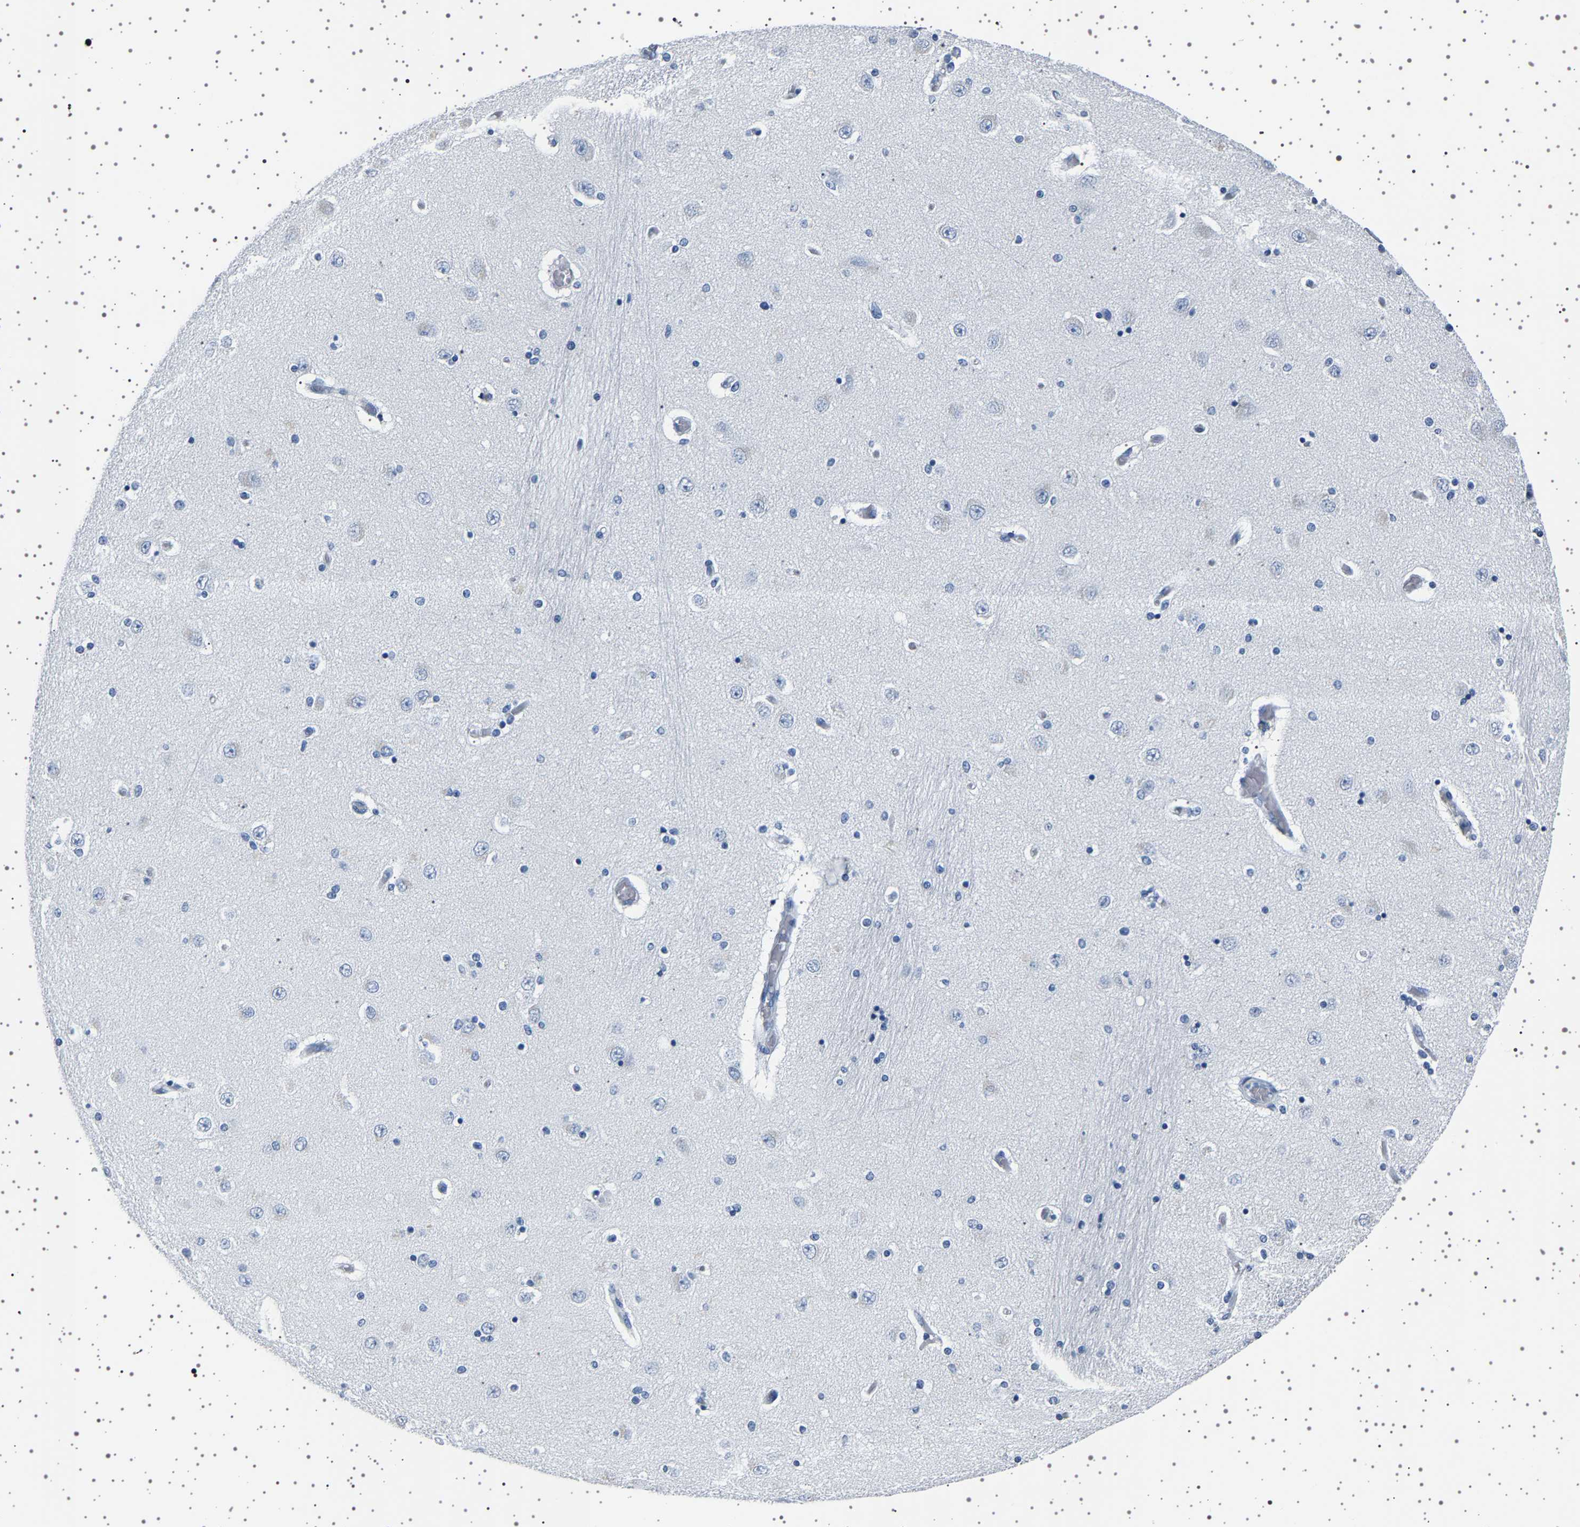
{"staining": {"intensity": "negative", "quantity": "none", "location": "none"}, "tissue": "hippocampus", "cell_type": "Glial cells", "image_type": "normal", "snomed": [{"axis": "morphology", "description": "Normal tissue, NOS"}, {"axis": "topography", "description": "Hippocampus"}], "caption": "The image demonstrates no staining of glial cells in benign hippocampus. The staining is performed using DAB (3,3'-diaminobenzidine) brown chromogen with nuclei counter-stained in using hematoxylin.", "gene": "TFF3", "patient": {"sex": "female", "age": 54}}